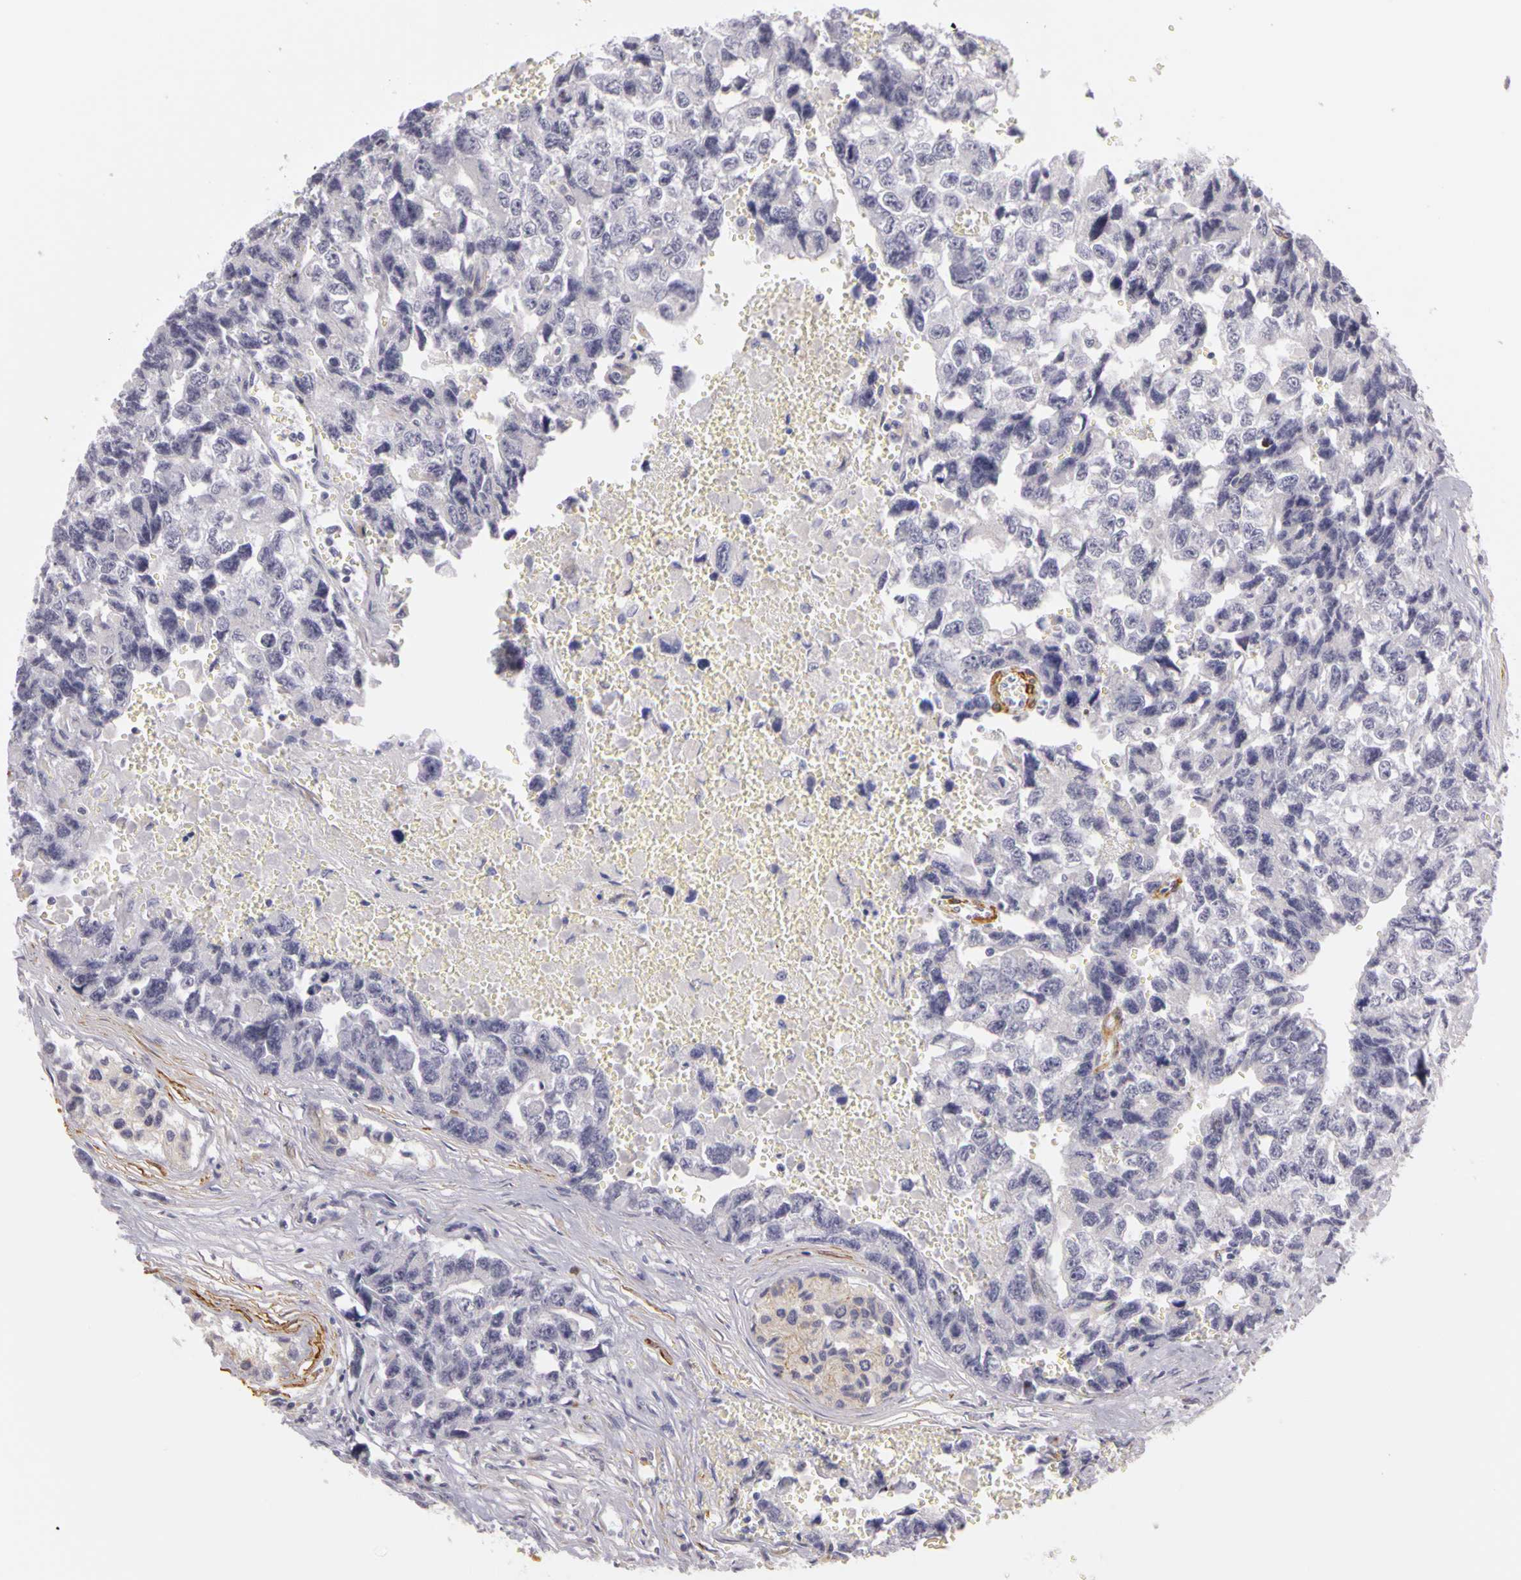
{"staining": {"intensity": "negative", "quantity": "none", "location": "none"}, "tissue": "testis cancer", "cell_type": "Tumor cells", "image_type": "cancer", "snomed": [{"axis": "morphology", "description": "Carcinoma, Embryonal, NOS"}, {"axis": "topography", "description": "Testis"}], "caption": "Tumor cells are negative for brown protein staining in testis embryonal carcinoma. (Brightfield microscopy of DAB immunohistochemistry at high magnification).", "gene": "CNTN2", "patient": {"sex": "male", "age": 31}}